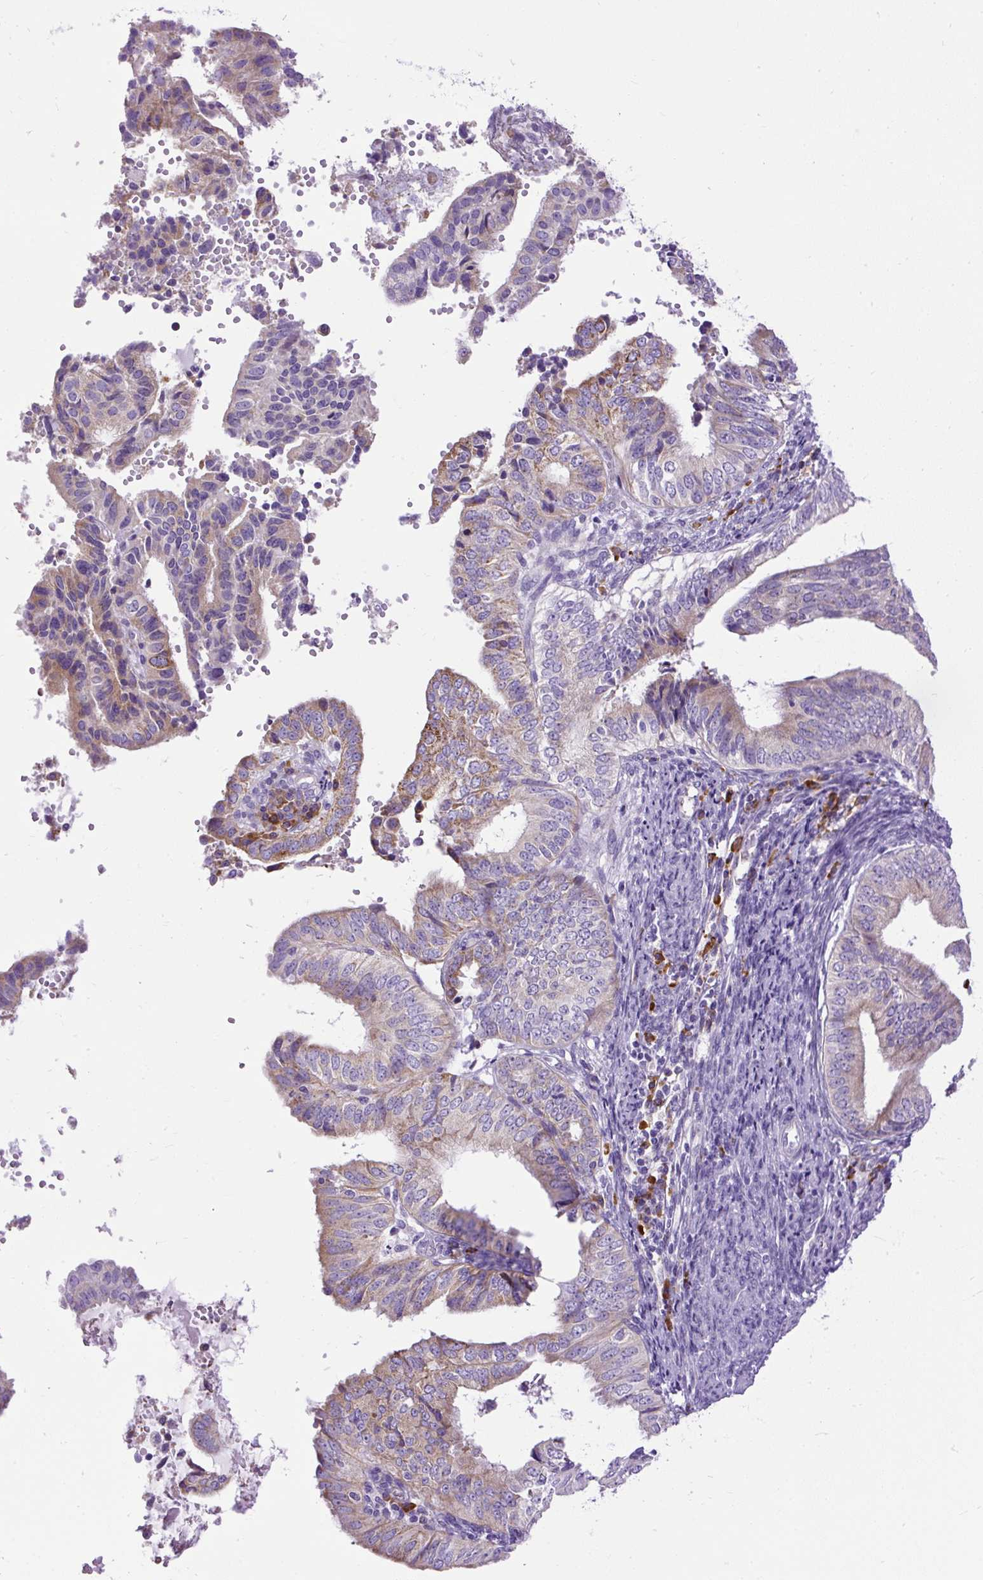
{"staining": {"intensity": "weak", "quantity": "25%-75%", "location": "cytoplasmic/membranous"}, "tissue": "endometrial cancer", "cell_type": "Tumor cells", "image_type": "cancer", "snomed": [{"axis": "morphology", "description": "Adenocarcinoma, NOS"}, {"axis": "topography", "description": "Endometrium"}], "caption": "Immunohistochemistry (DAB (3,3'-diaminobenzidine)) staining of human adenocarcinoma (endometrial) shows weak cytoplasmic/membranous protein positivity in approximately 25%-75% of tumor cells.", "gene": "SYBU", "patient": {"sex": "female", "age": 58}}